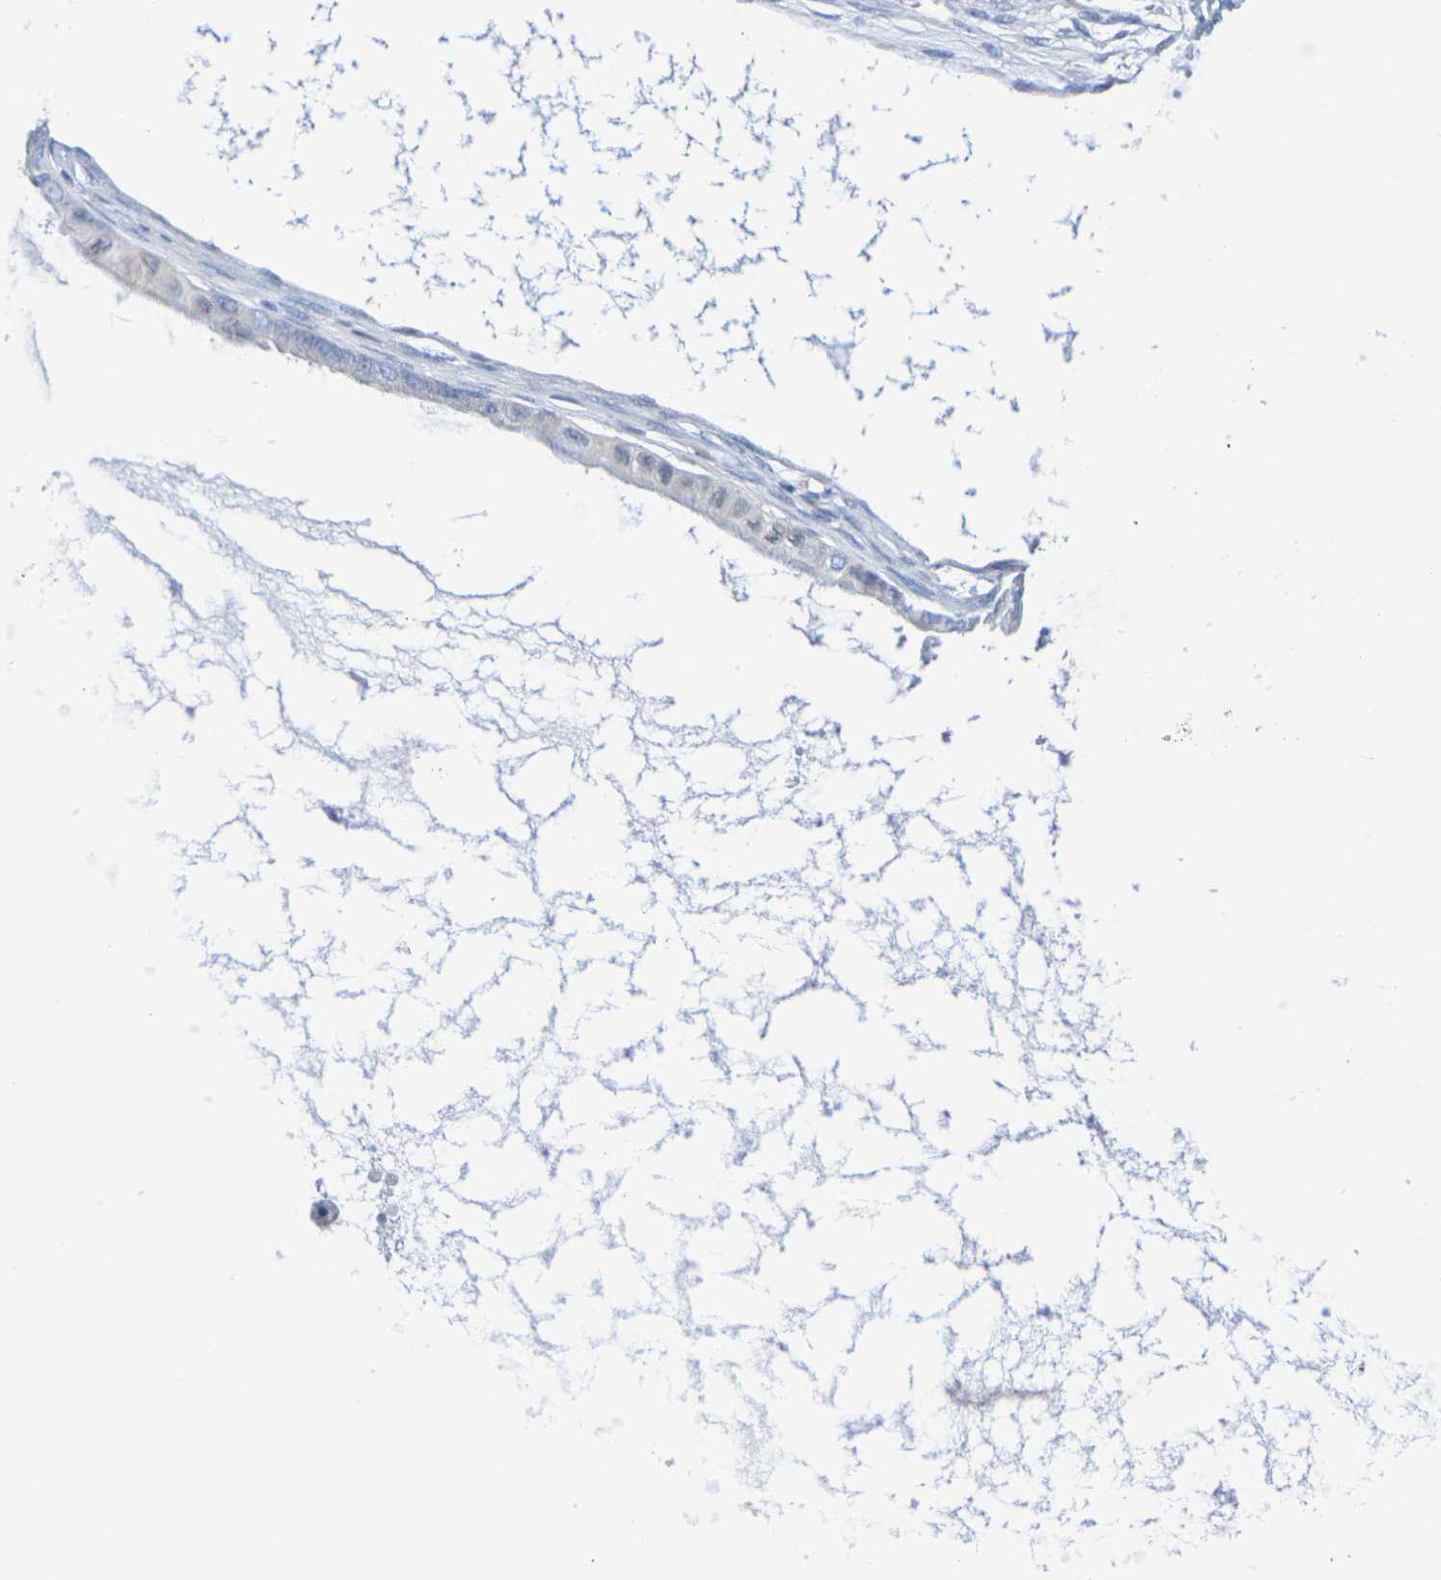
{"staining": {"intensity": "negative", "quantity": "none", "location": "none"}, "tissue": "ovarian cancer", "cell_type": "Tumor cells", "image_type": "cancer", "snomed": [{"axis": "morphology", "description": "Cystadenocarcinoma, mucinous, NOS"}, {"axis": "topography", "description": "Ovary"}], "caption": "This histopathology image is of ovarian cancer (mucinous cystadenocarcinoma) stained with immunohistochemistry (IHC) to label a protein in brown with the nuclei are counter-stained blue. There is no positivity in tumor cells.", "gene": "TMCC3", "patient": {"sex": "female", "age": 80}}